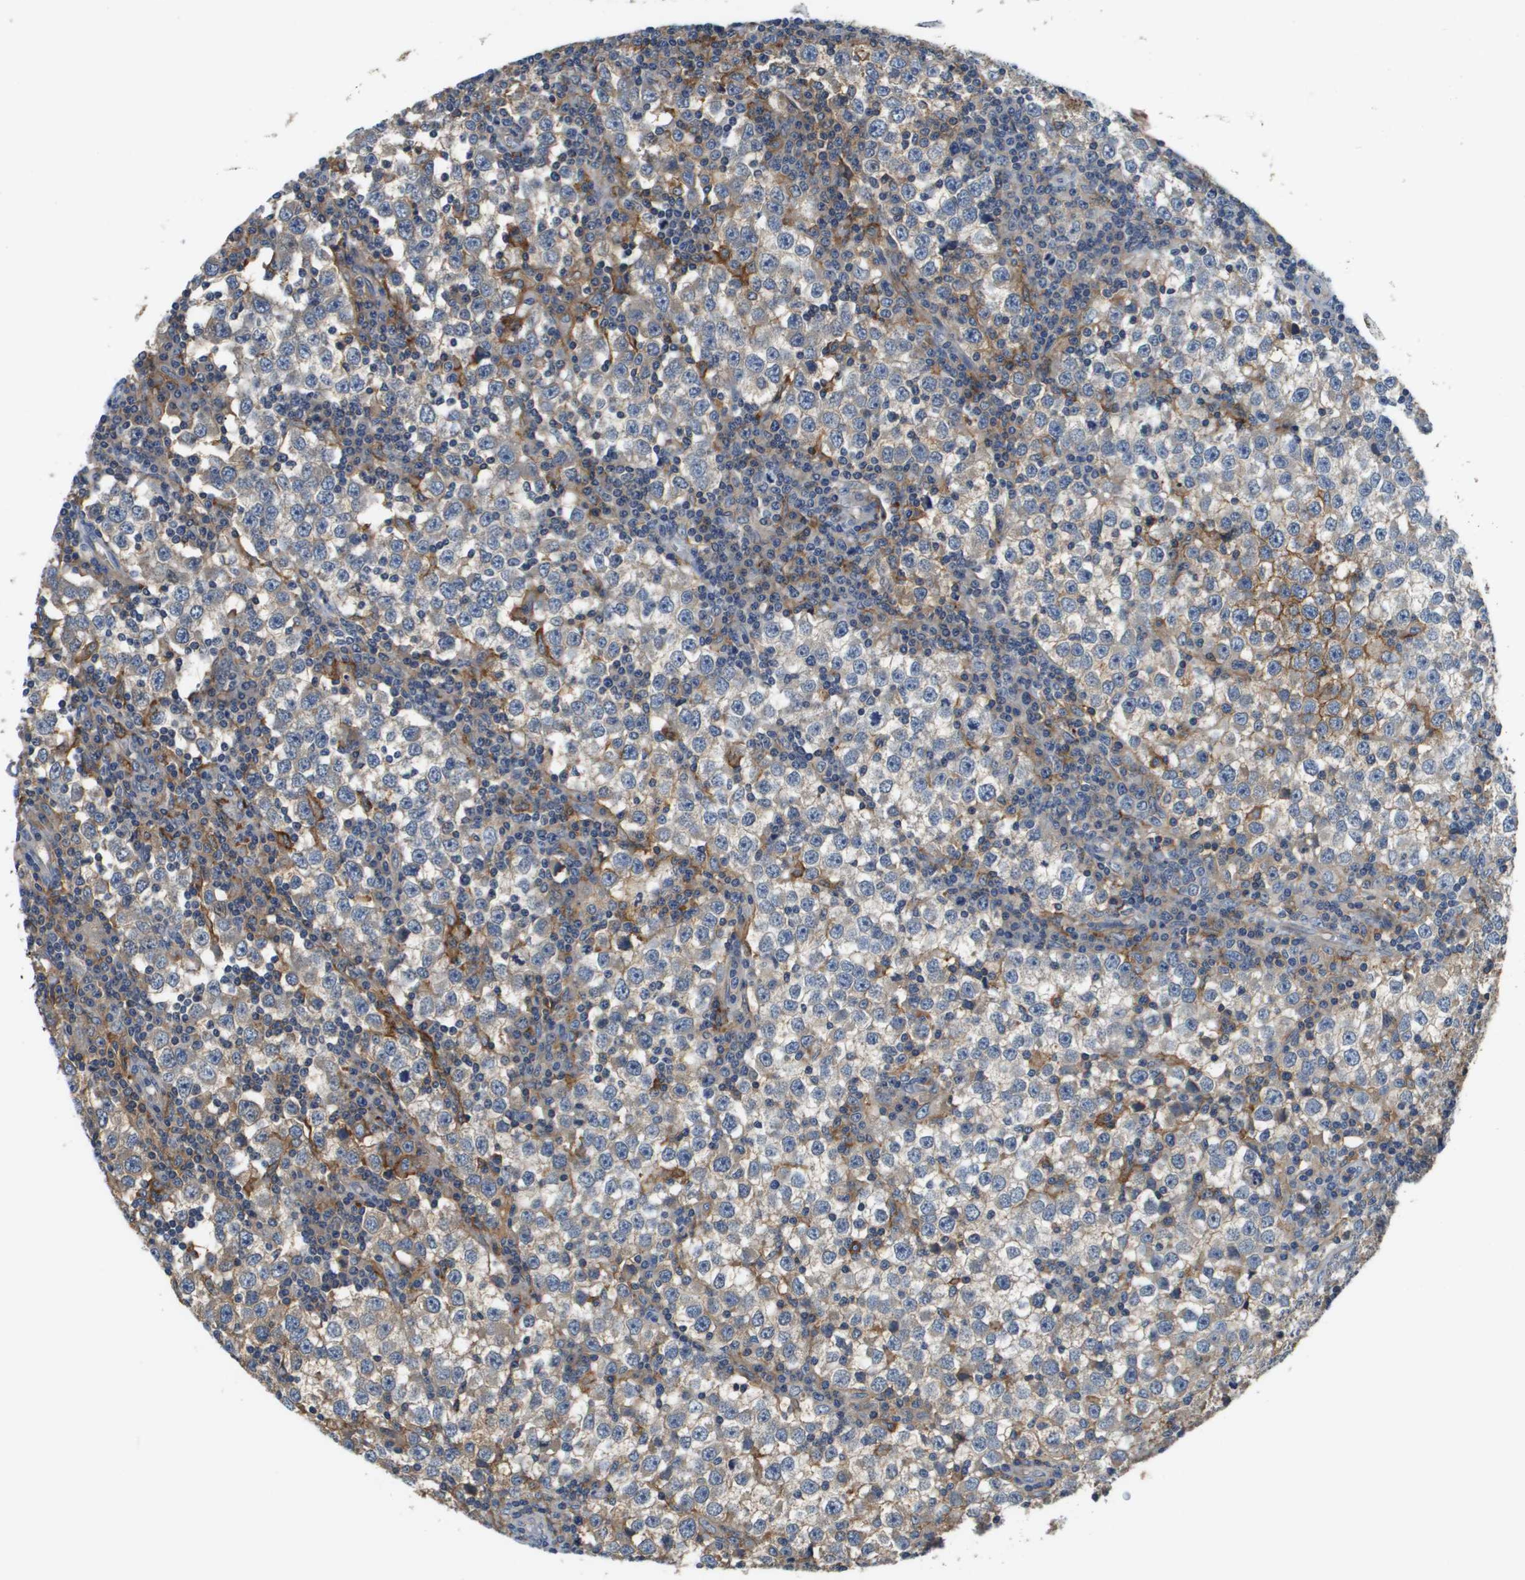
{"staining": {"intensity": "negative", "quantity": "none", "location": "none"}, "tissue": "testis cancer", "cell_type": "Tumor cells", "image_type": "cancer", "snomed": [{"axis": "morphology", "description": "Seminoma, NOS"}, {"axis": "topography", "description": "Testis"}], "caption": "Immunohistochemistry image of neoplastic tissue: testis seminoma stained with DAB exhibits no significant protein expression in tumor cells.", "gene": "SLC16A3", "patient": {"sex": "male", "age": 65}}